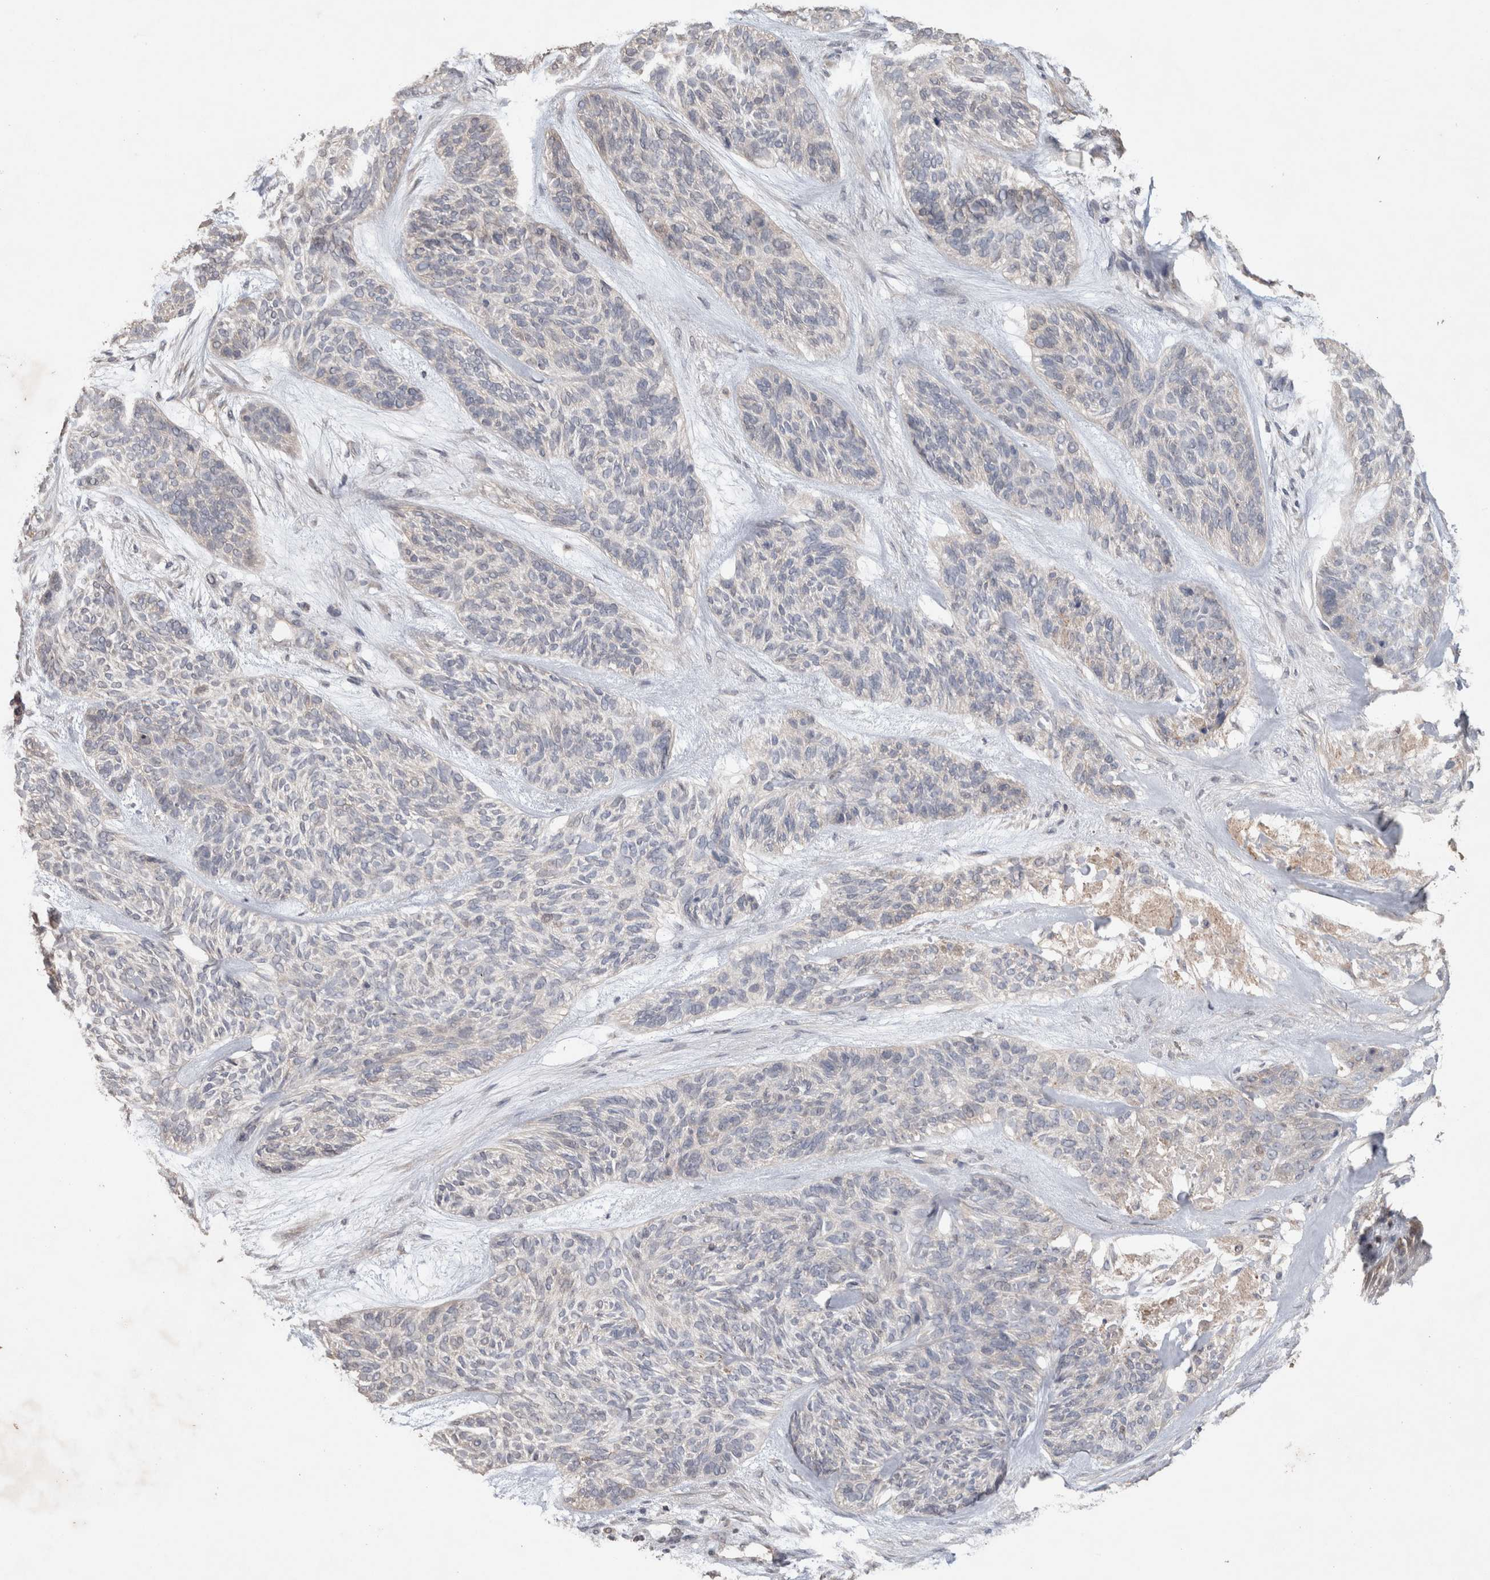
{"staining": {"intensity": "negative", "quantity": "none", "location": "none"}, "tissue": "skin cancer", "cell_type": "Tumor cells", "image_type": "cancer", "snomed": [{"axis": "morphology", "description": "Basal cell carcinoma"}, {"axis": "topography", "description": "Skin"}], "caption": "Protein analysis of basal cell carcinoma (skin) reveals no significant expression in tumor cells. The staining is performed using DAB brown chromogen with nuclei counter-stained in using hematoxylin.", "gene": "TRIM5", "patient": {"sex": "male", "age": 55}}